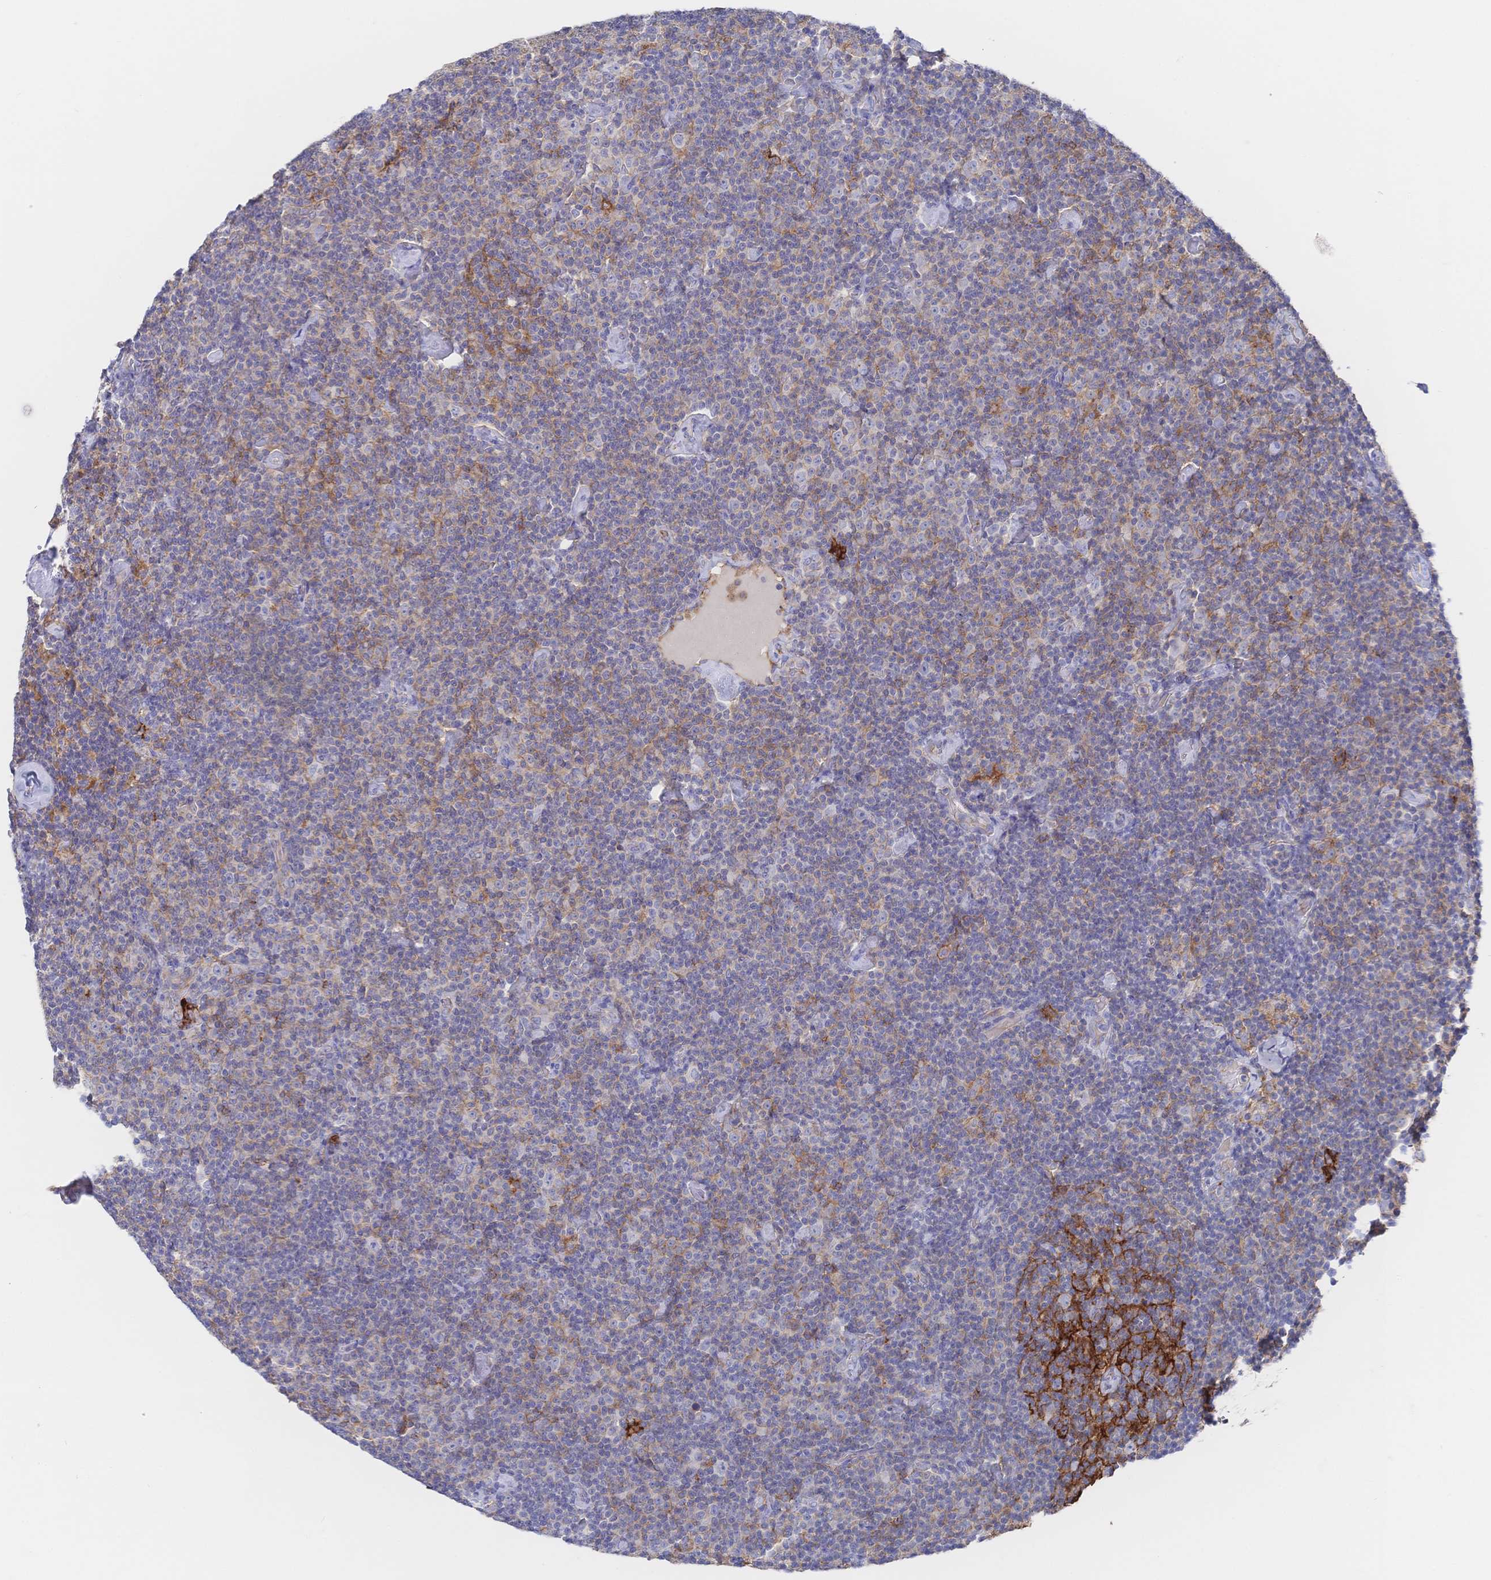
{"staining": {"intensity": "negative", "quantity": "none", "location": "none"}, "tissue": "lymphoma", "cell_type": "Tumor cells", "image_type": "cancer", "snomed": [{"axis": "morphology", "description": "Malignant lymphoma, non-Hodgkin's type, Low grade"}, {"axis": "topography", "description": "Lymph node"}], "caption": "There is no significant positivity in tumor cells of low-grade malignant lymphoma, non-Hodgkin's type.", "gene": "F11R", "patient": {"sex": "male", "age": 81}}